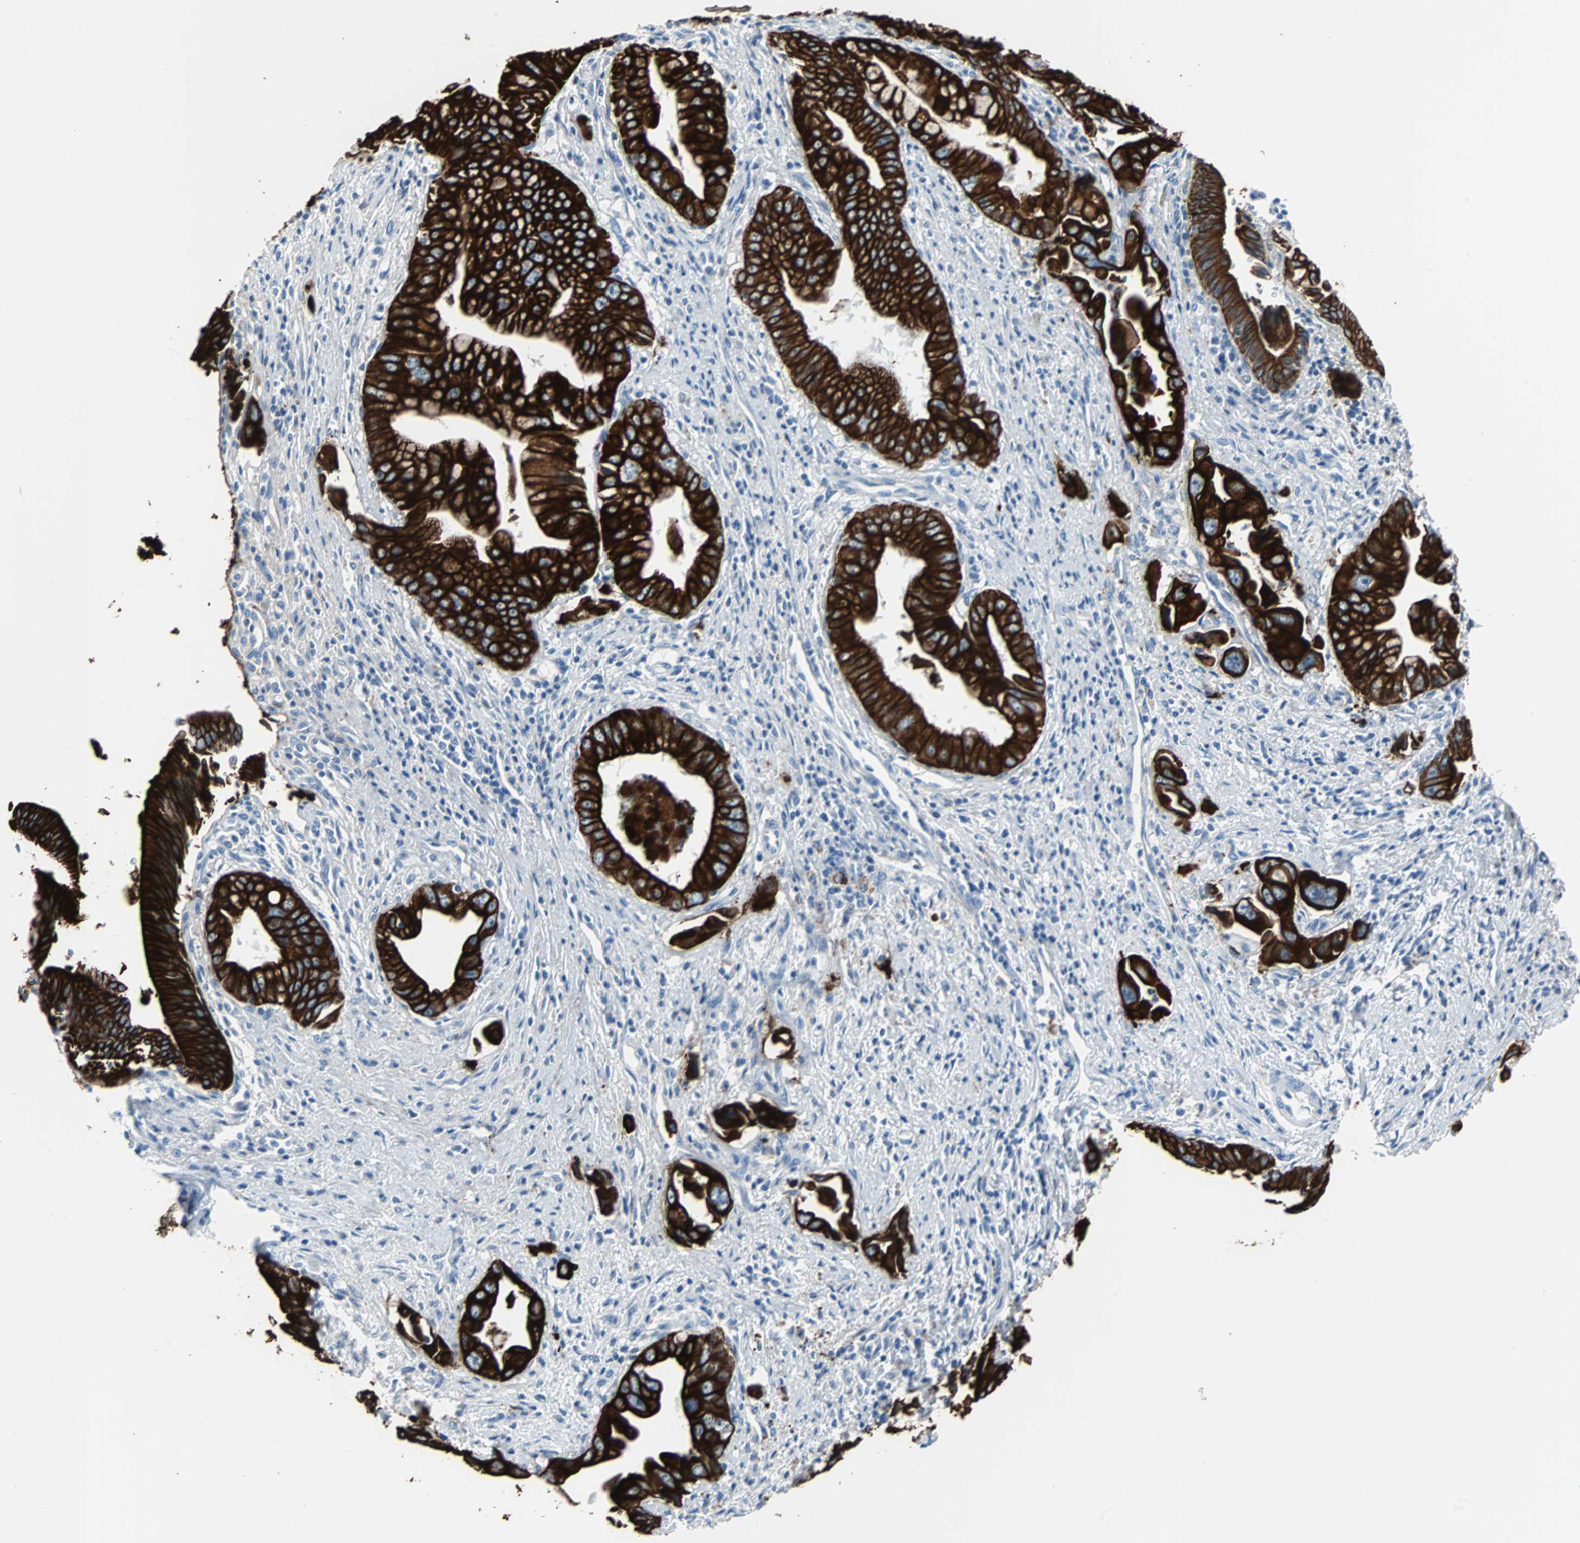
{"staining": {"intensity": "strong", "quantity": ">75%", "location": "cytoplasmic/membranous"}, "tissue": "pancreatic cancer", "cell_type": "Tumor cells", "image_type": "cancer", "snomed": [{"axis": "morphology", "description": "Adenocarcinoma, NOS"}, {"axis": "topography", "description": "Pancreas"}], "caption": "Adenocarcinoma (pancreatic) was stained to show a protein in brown. There is high levels of strong cytoplasmic/membranous staining in approximately >75% of tumor cells. (IHC, brightfield microscopy, high magnification).", "gene": "KRT7", "patient": {"sex": "male", "age": 59}}